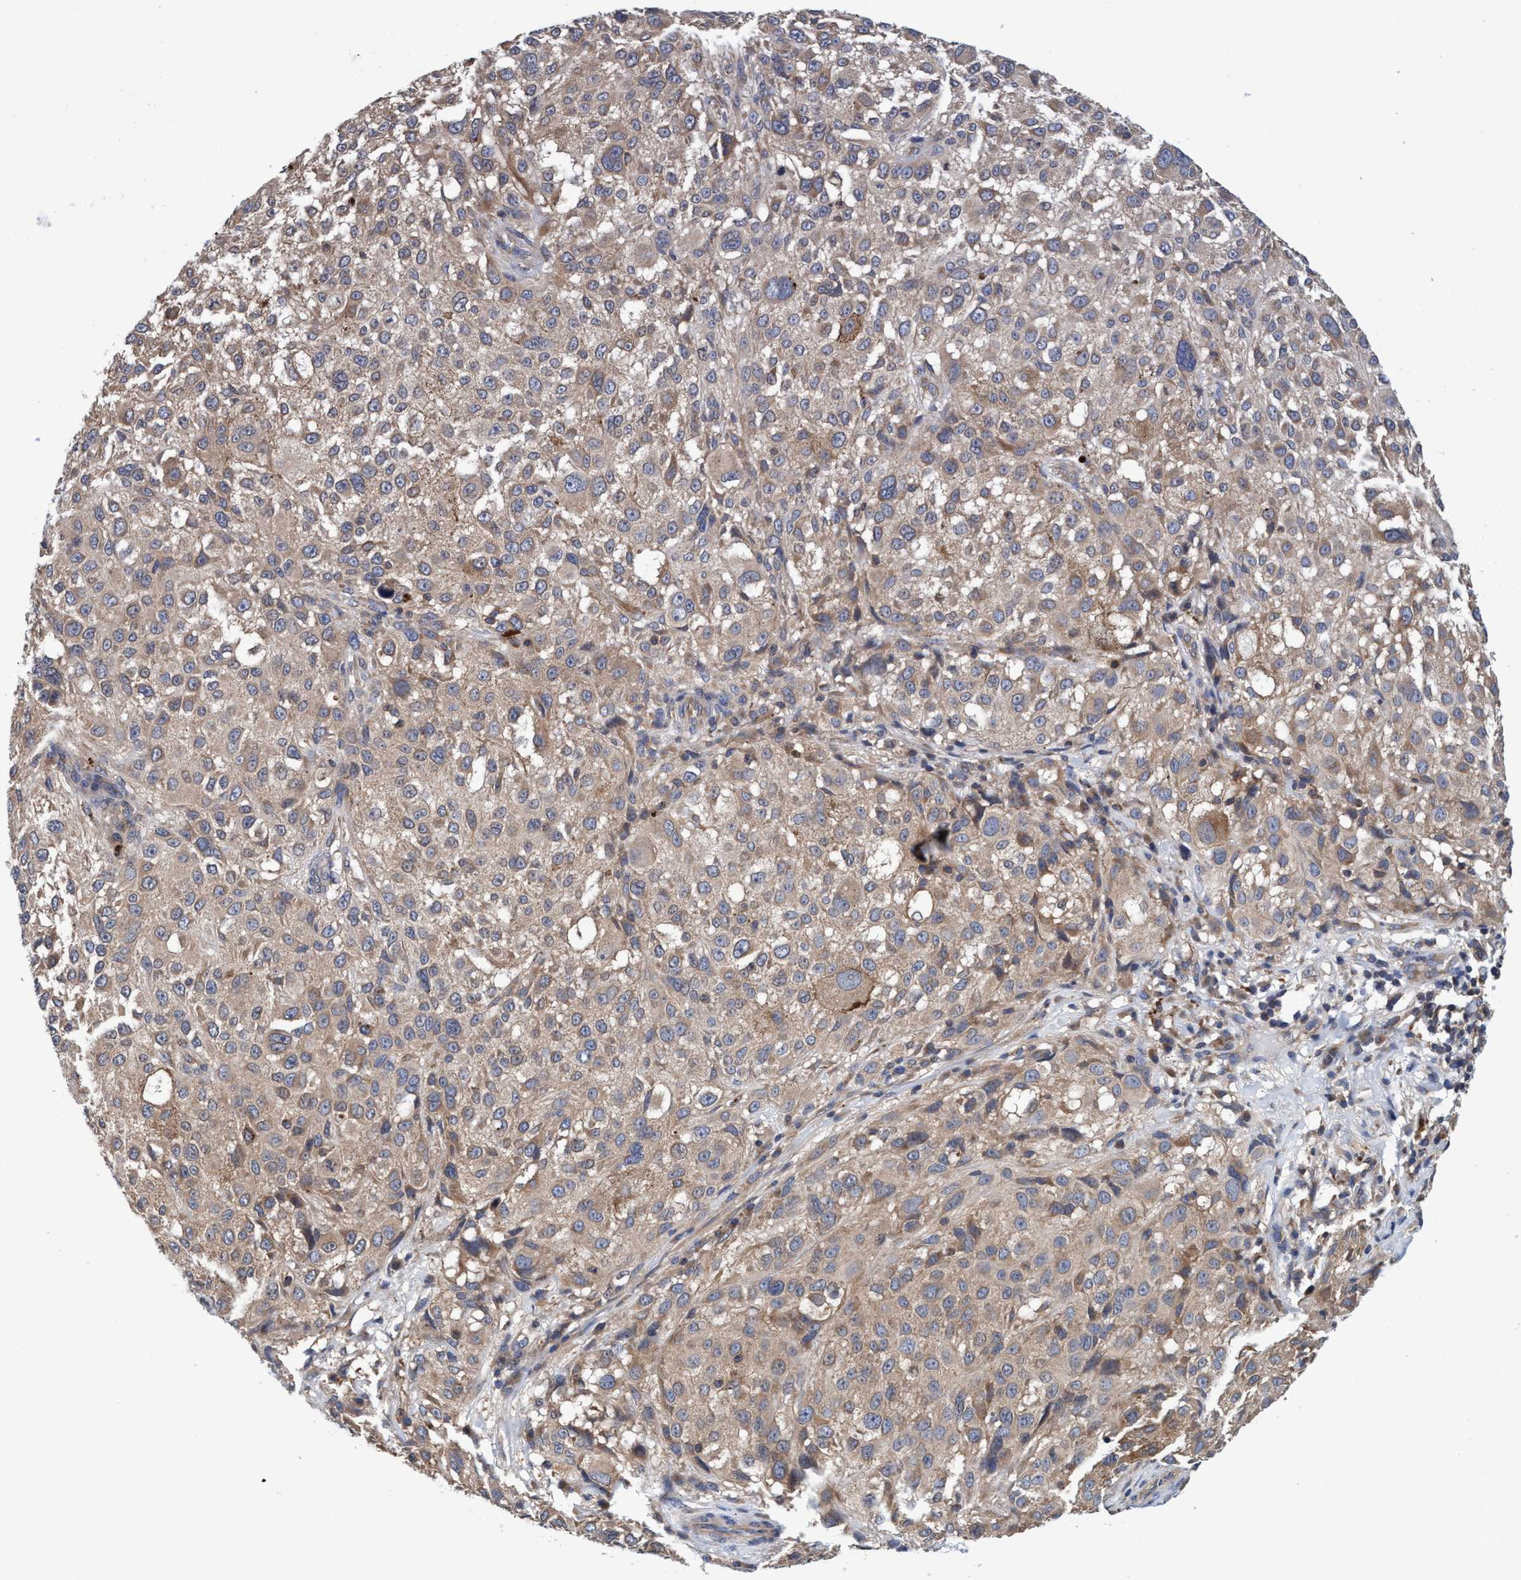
{"staining": {"intensity": "weak", "quantity": ">75%", "location": "cytoplasmic/membranous"}, "tissue": "melanoma", "cell_type": "Tumor cells", "image_type": "cancer", "snomed": [{"axis": "morphology", "description": "Necrosis, NOS"}, {"axis": "morphology", "description": "Malignant melanoma, NOS"}, {"axis": "topography", "description": "Skin"}], "caption": "An immunohistochemistry (IHC) micrograph of neoplastic tissue is shown. Protein staining in brown highlights weak cytoplasmic/membranous positivity in malignant melanoma within tumor cells.", "gene": "CALCOCO2", "patient": {"sex": "female", "age": 87}}